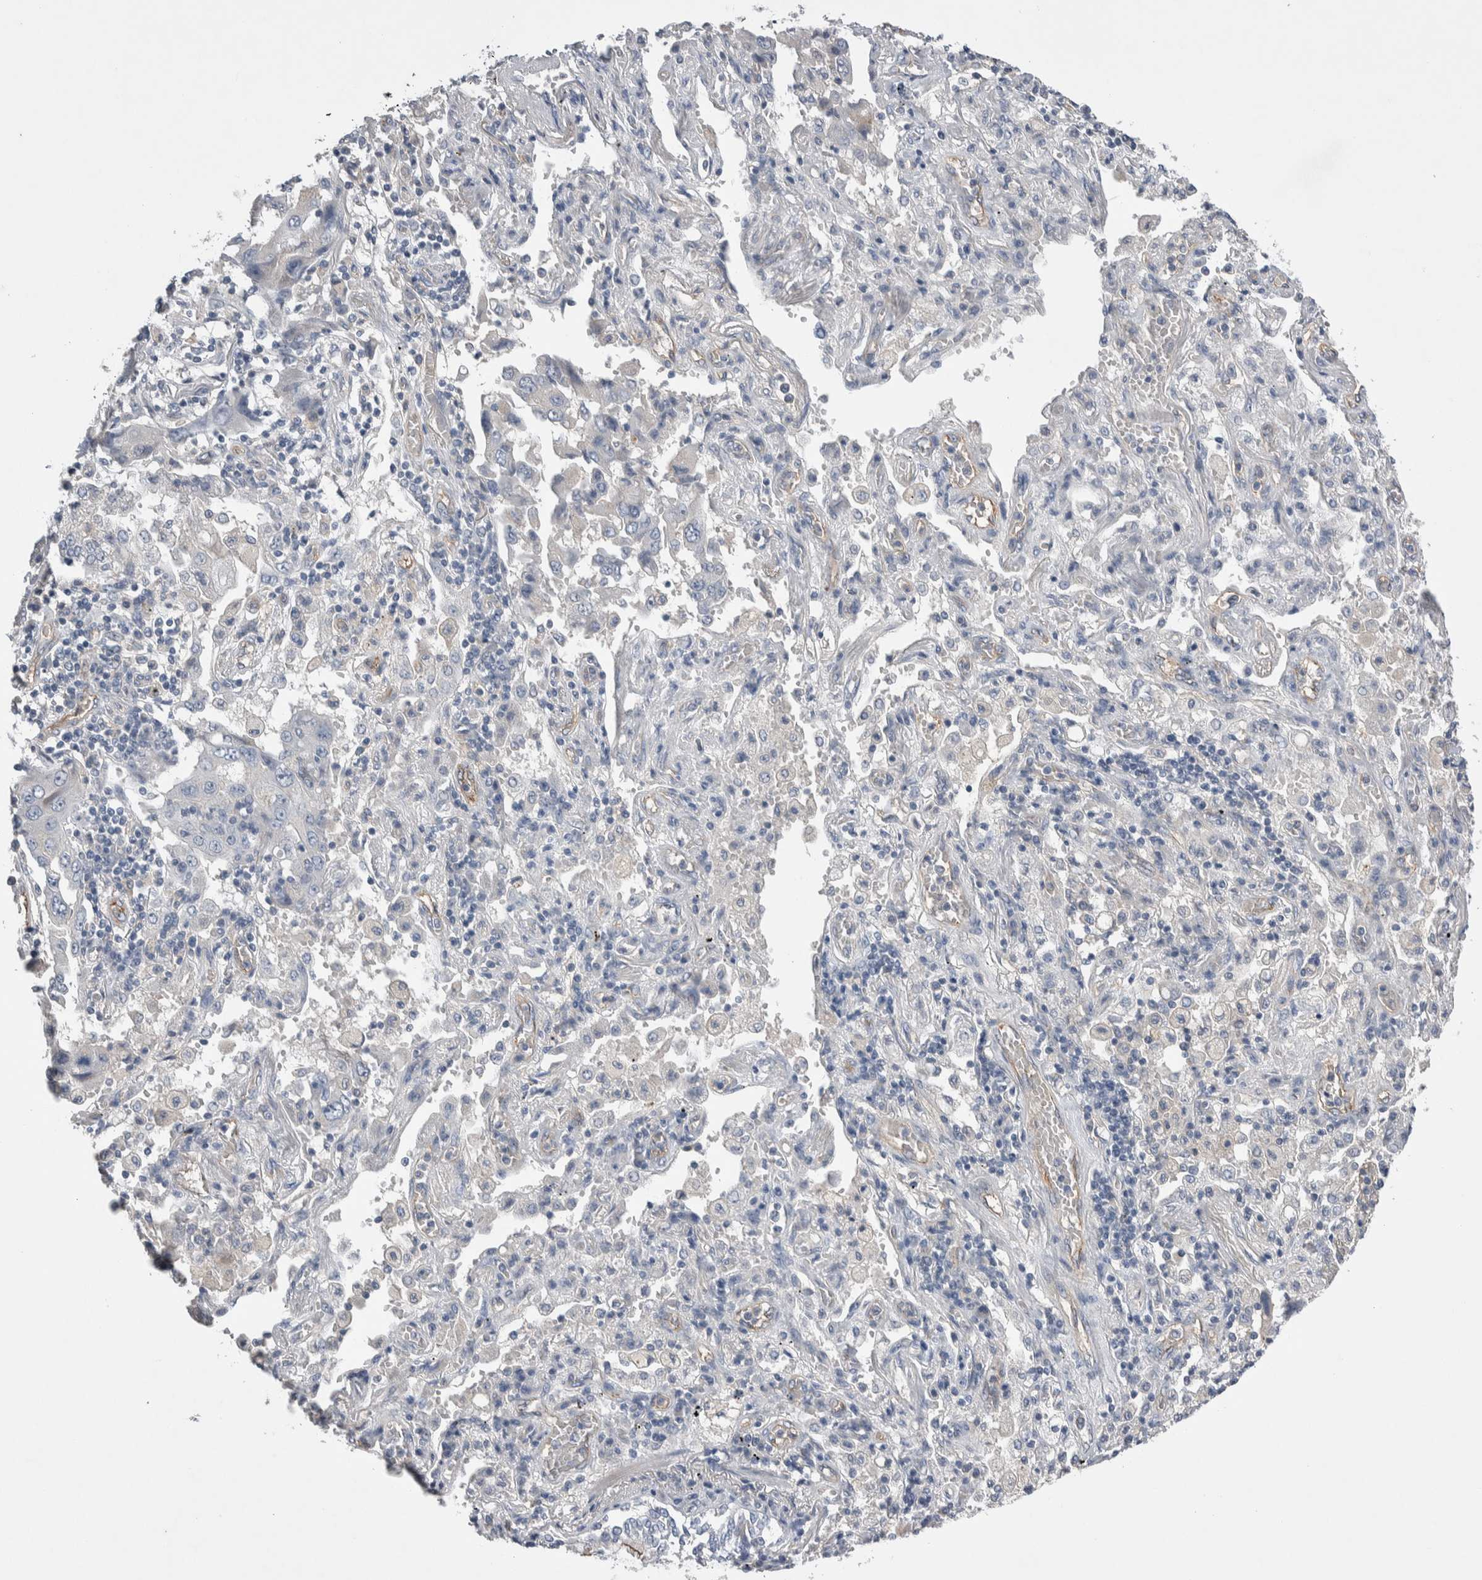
{"staining": {"intensity": "negative", "quantity": "none", "location": "none"}, "tissue": "lung cancer", "cell_type": "Tumor cells", "image_type": "cancer", "snomed": [{"axis": "morphology", "description": "Adenocarcinoma, NOS"}, {"axis": "topography", "description": "Lung"}], "caption": "A photomicrograph of human lung adenocarcinoma is negative for staining in tumor cells. The staining is performed using DAB (3,3'-diaminobenzidine) brown chromogen with nuclei counter-stained in using hematoxylin.", "gene": "CEP131", "patient": {"sex": "female", "age": 65}}